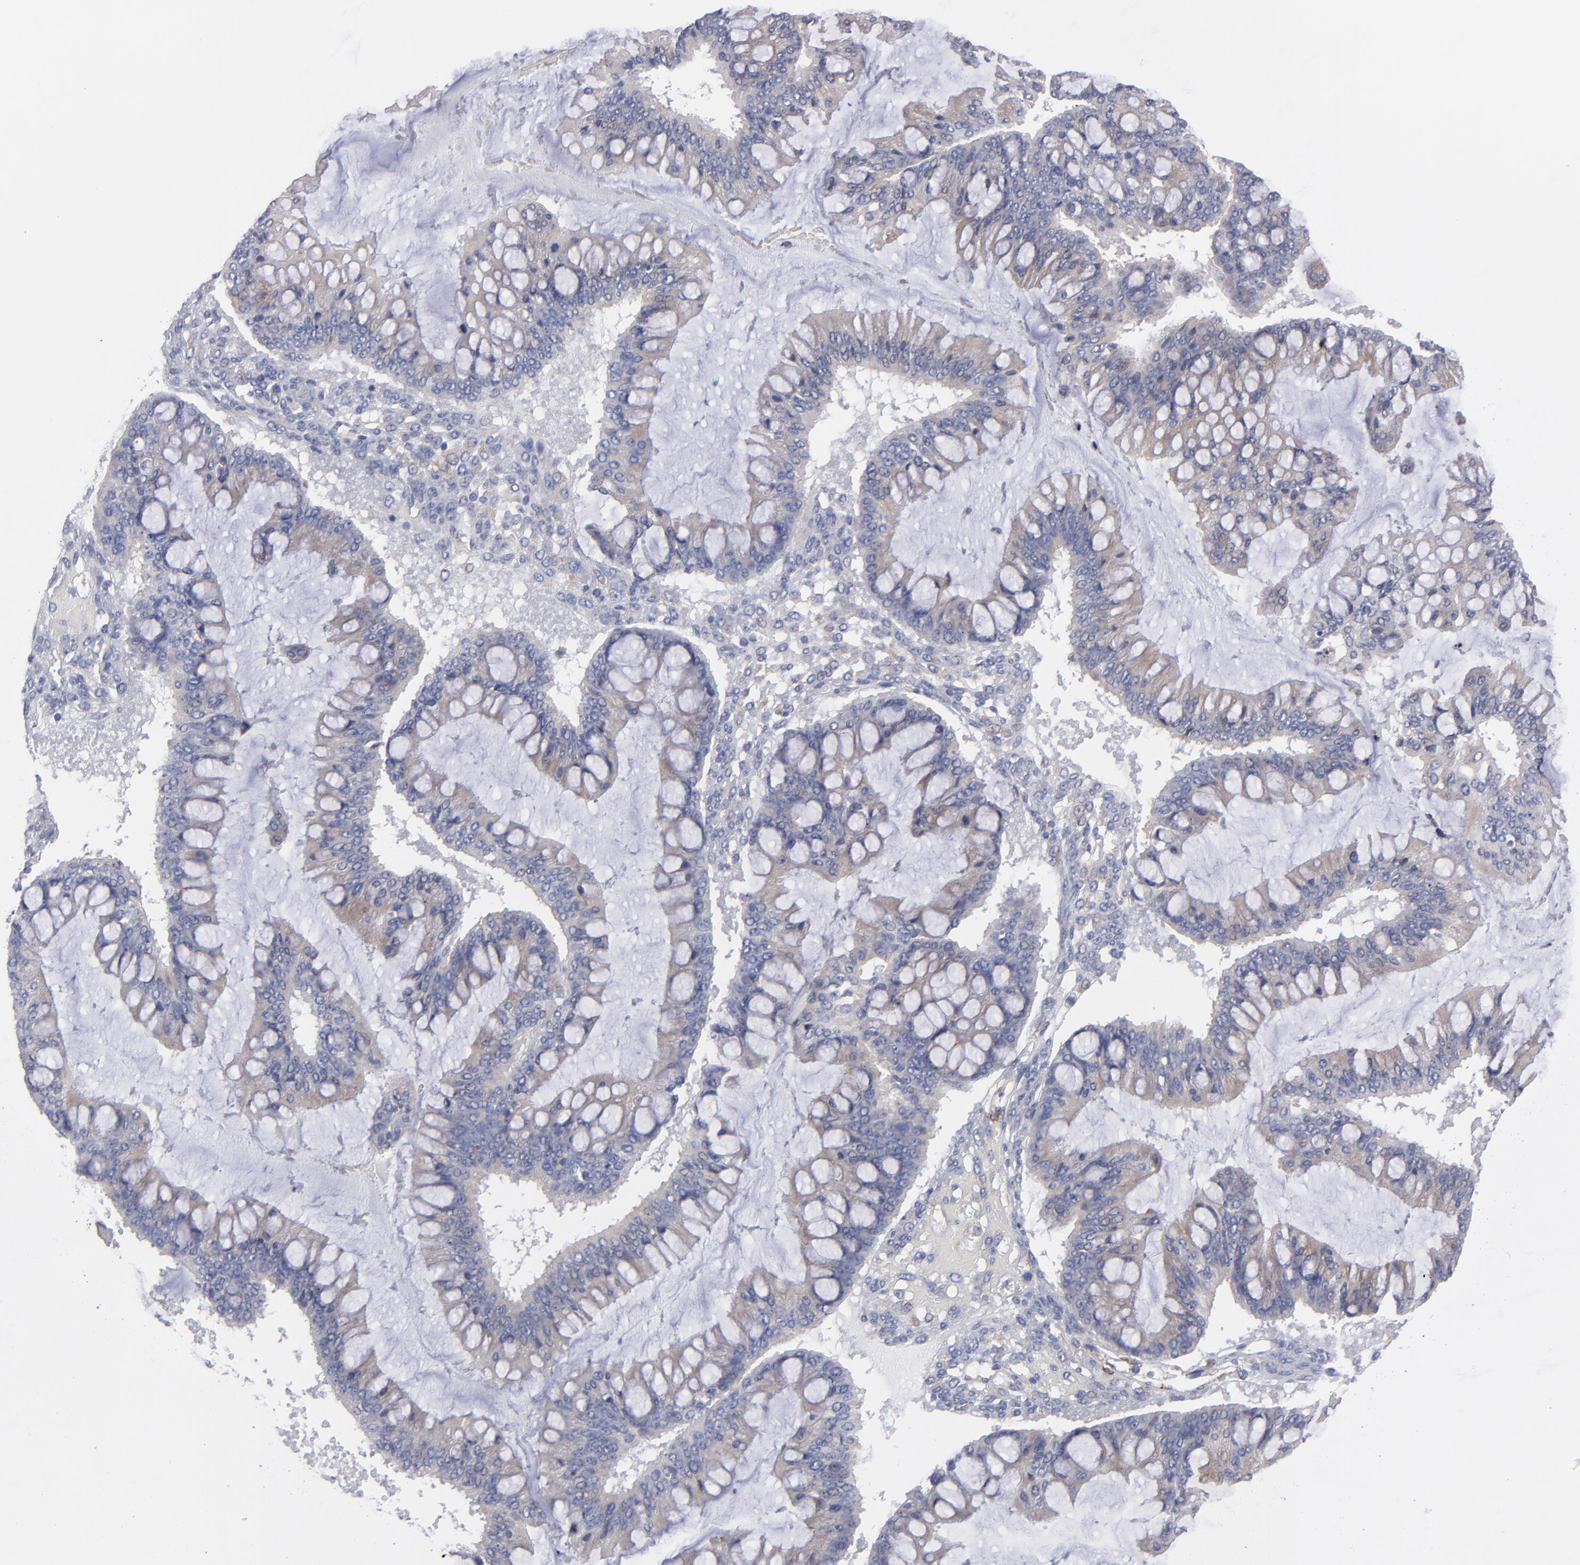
{"staining": {"intensity": "weak", "quantity": ">75%", "location": "cytoplasmic/membranous"}, "tissue": "ovarian cancer", "cell_type": "Tumor cells", "image_type": "cancer", "snomed": [{"axis": "morphology", "description": "Cystadenocarcinoma, mucinous, NOS"}, {"axis": "topography", "description": "Ovary"}], "caption": "An immunohistochemistry (IHC) micrograph of tumor tissue is shown. Protein staining in brown shows weak cytoplasmic/membranous positivity in ovarian mucinous cystadenocarcinoma within tumor cells.", "gene": "SLMAP", "patient": {"sex": "female", "age": 73}}